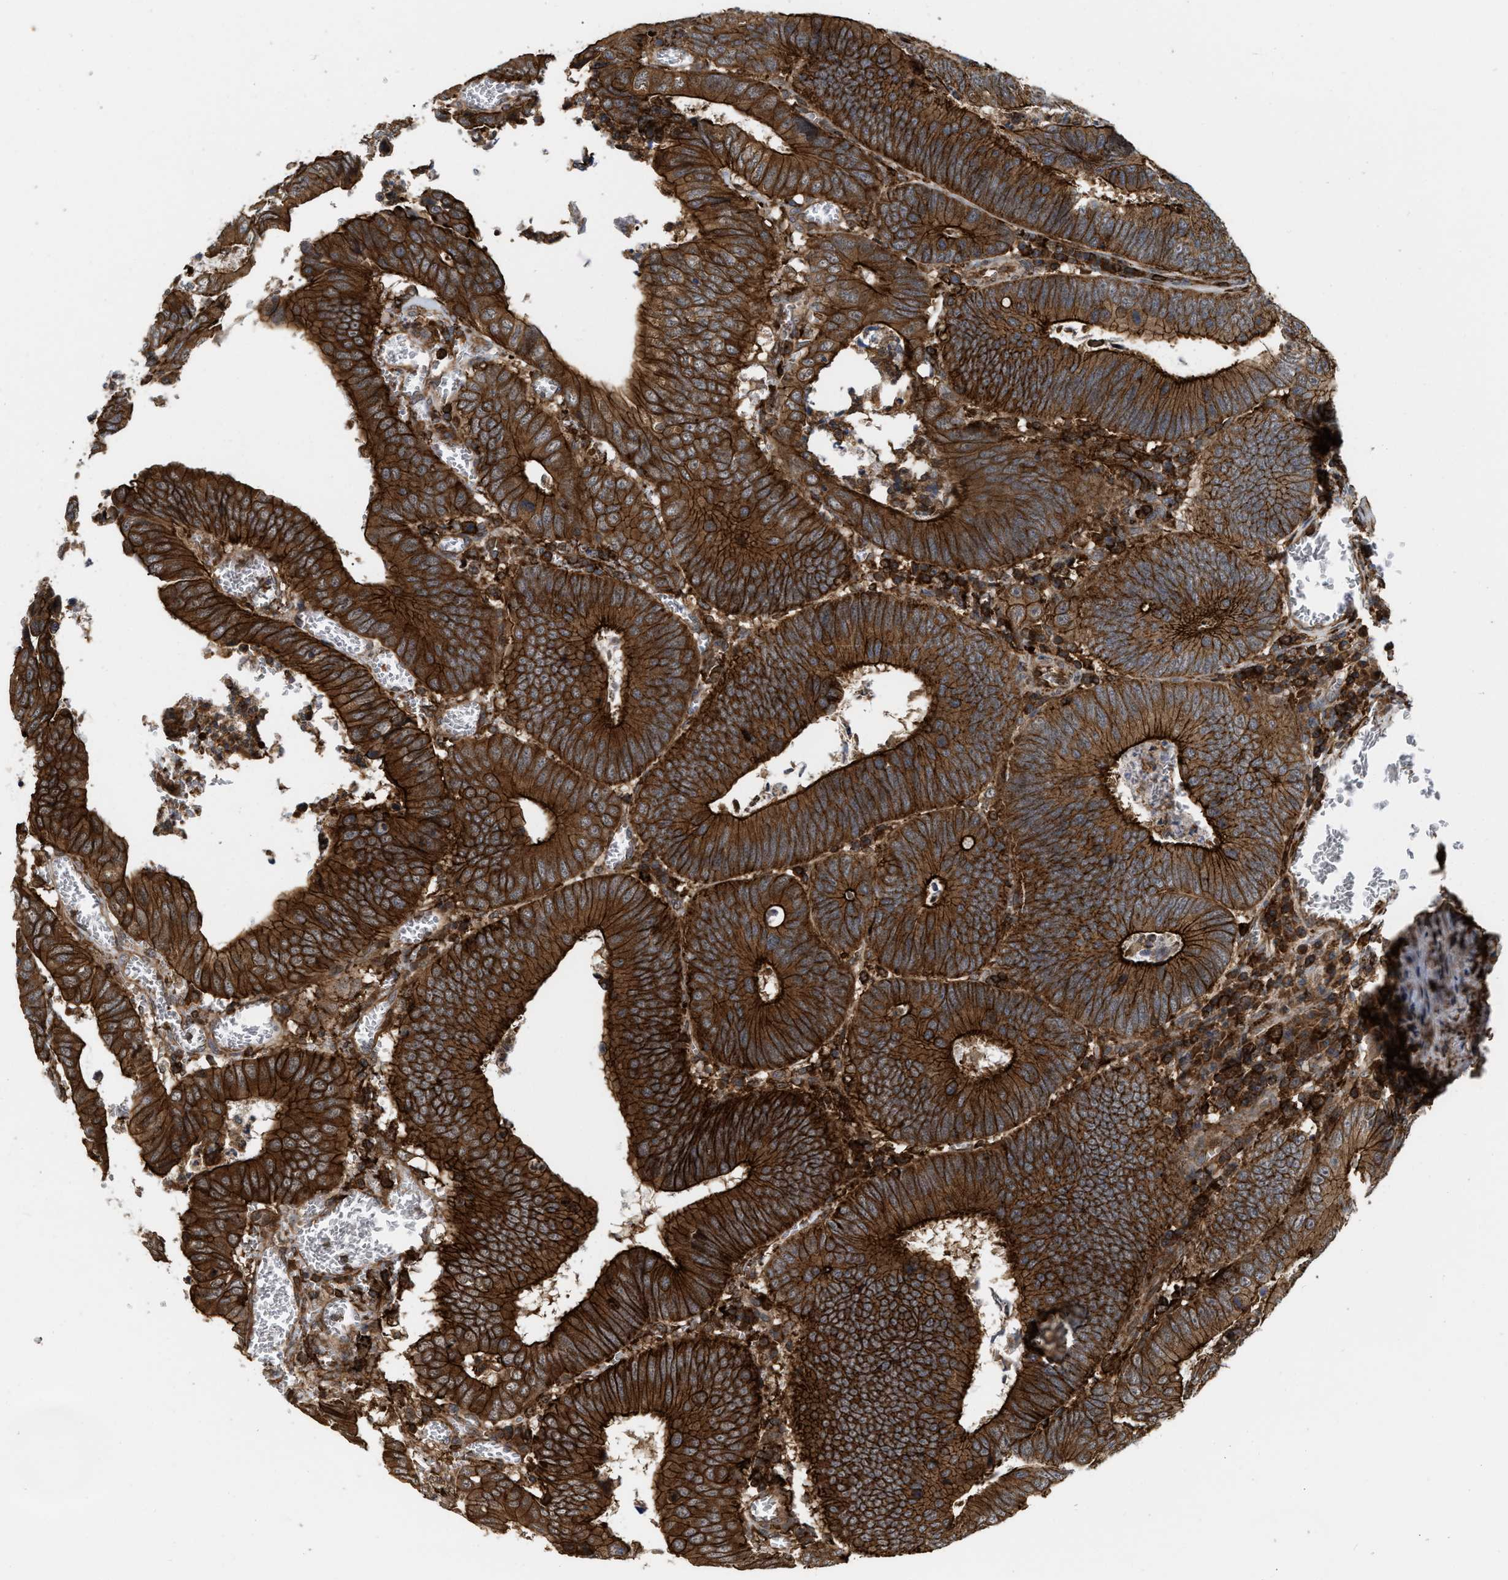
{"staining": {"intensity": "strong", "quantity": ">75%", "location": "cytoplasmic/membranous"}, "tissue": "colorectal cancer", "cell_type": "Tumor cells", "image_type": "cancer", "snomed": [{"axis": "morphology", "description": "Inflammation, NOS"}, {"axis": "morphology", "description": "Adenocarcinoma, NOS"}, {"axis": "topography", "description": "Colon"}], "caption": "This micrograph exhibits adenocarcinoma (colorectal) stained with IHC to label a protein in brown. The cytoplasmic/membranous of tumor cells show strong positivity for the protein. Nuclei are counter-stained blue.", "gene": "IQCE", "patient": {"sex": "male", "age": 72}}